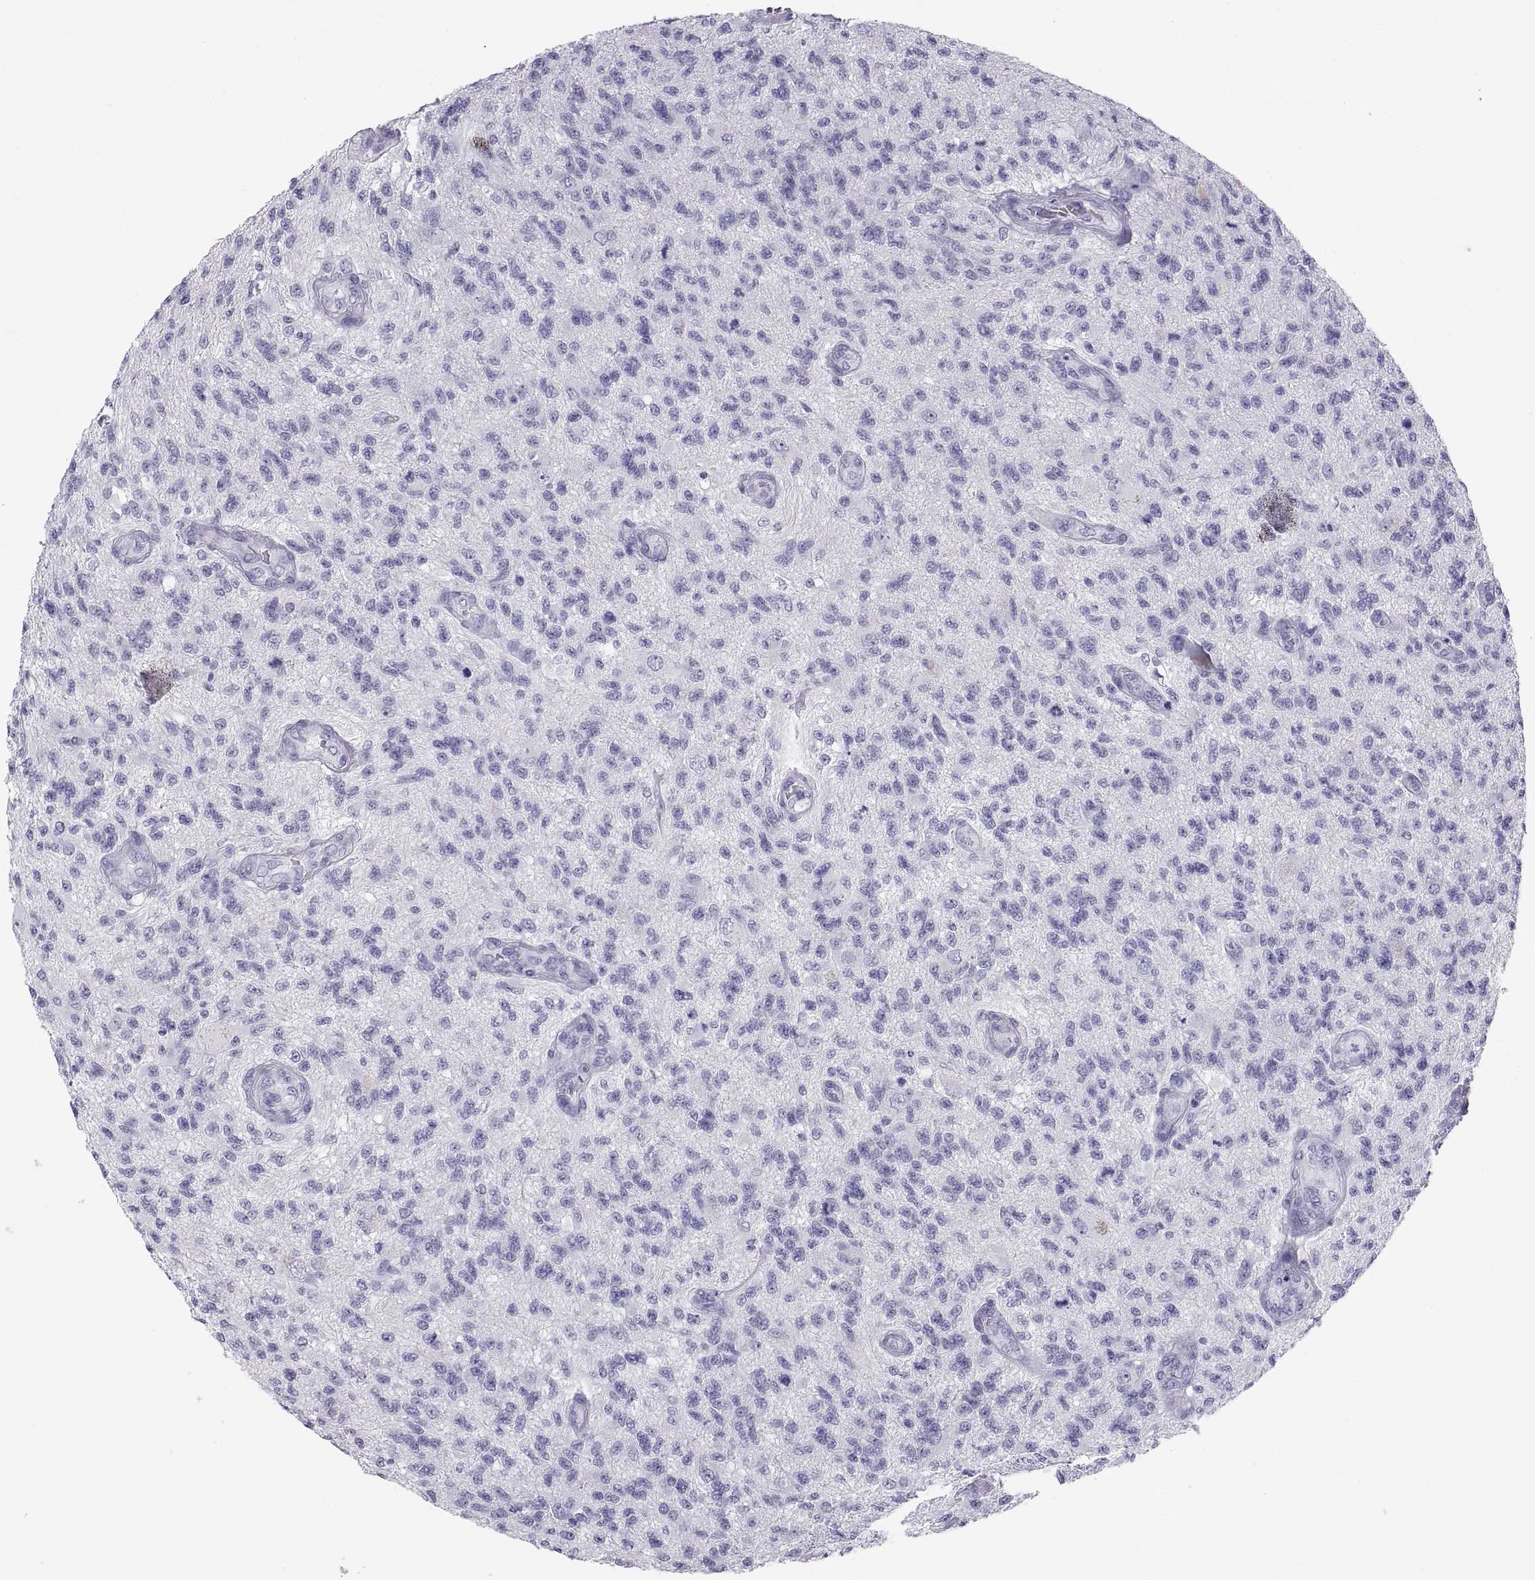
{"staining": {"intensity": "negative", "quantity": "none", "location": "none"}, "tissue": "glioma", "cell_type": "Tumor cells", "image_type": "cancer", "snomed": [{"axis": "morphology", "description": "Glioma, malignant, High grade"}, {"axis": "topography", "description": "Brain"}], "caption": "DAB (3,3'-diaminobenzidine) immunohistochemical staining of human malignant high-grade glioma exhibits no significant positivity in tumor cells. (Stains: DAB (3,3'-diaminobenzidine) immunohistochemistry (IHC) with hematoxylin counter stain, Microscopy: brightfield microscopy at high magnification).", "gene": "CT47A10", "patient": {"sex": "male", "age": 56}}